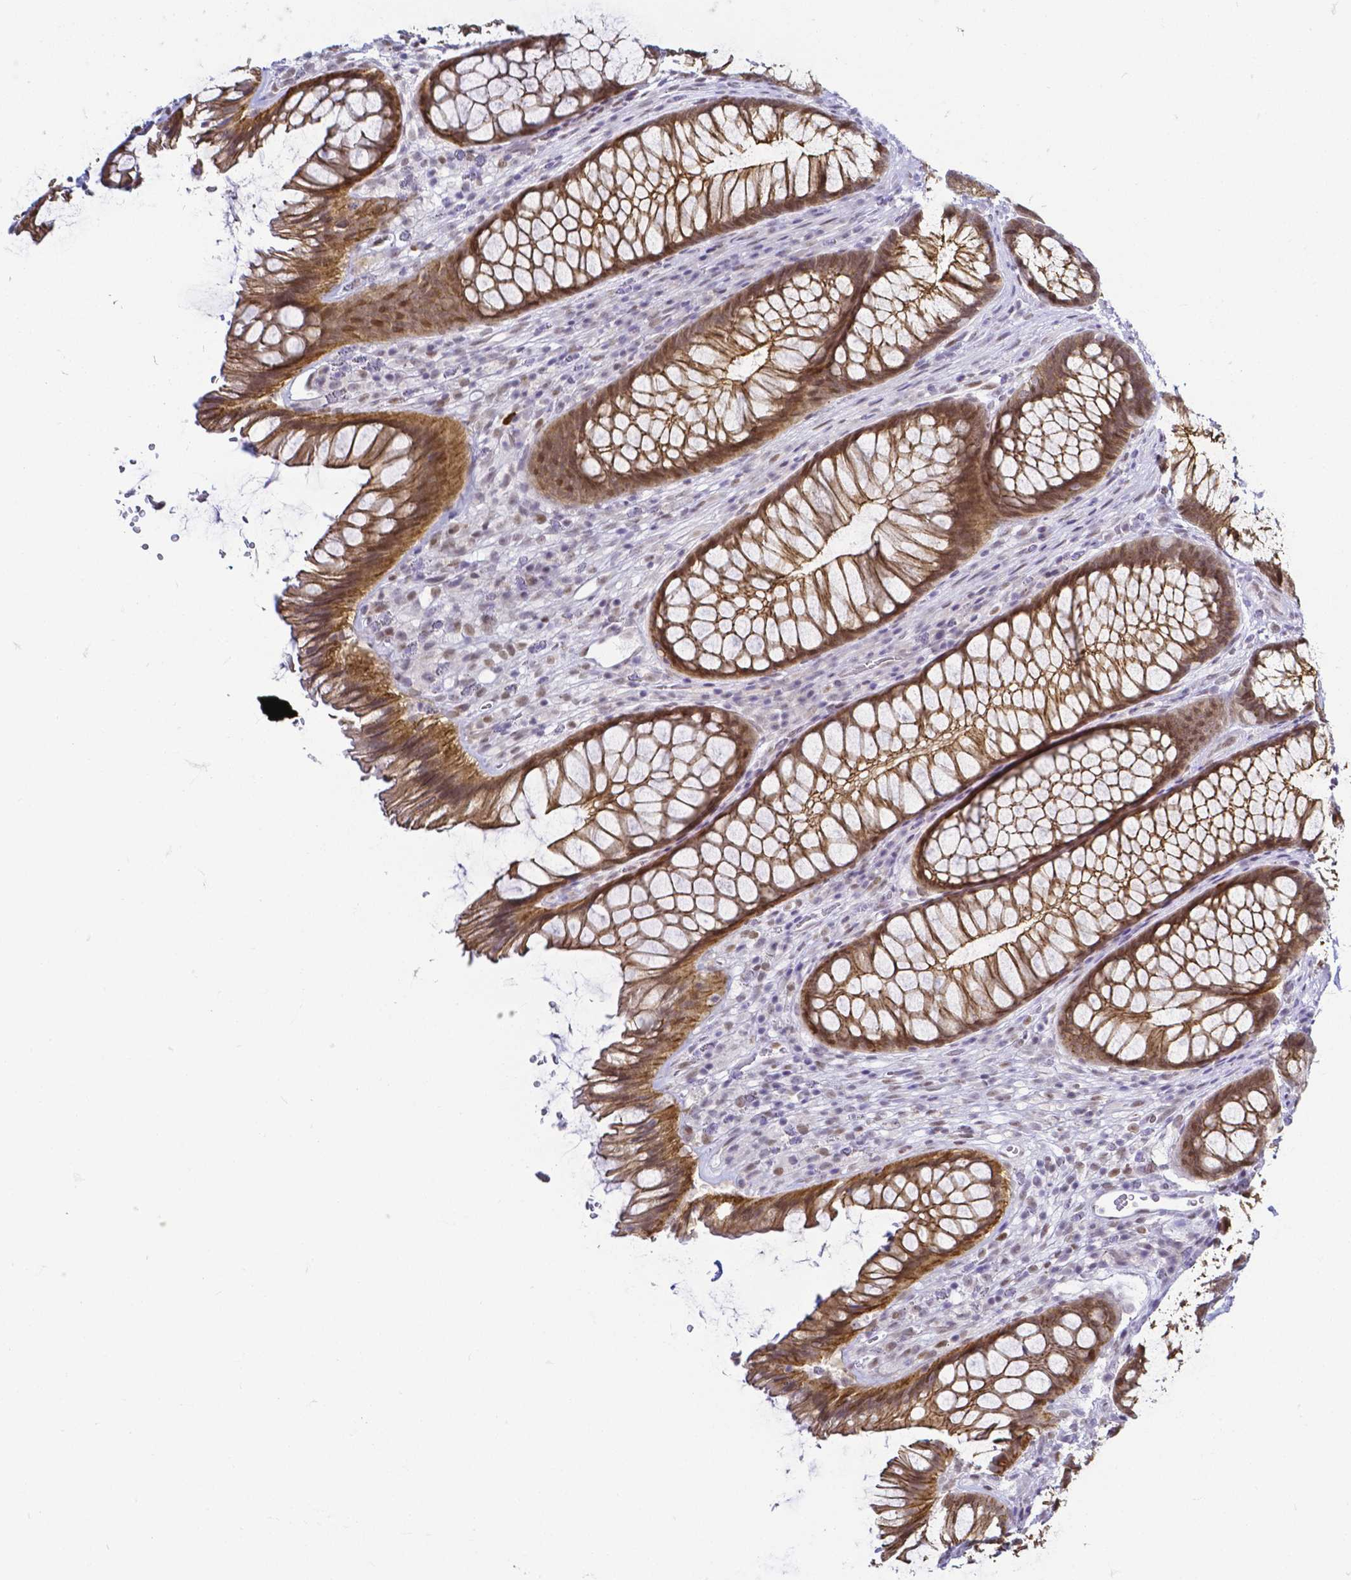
{"staining": {"intensity": "moderate", "quantity": ">75%", "location": "cytoplasmic/membranous,nuclear"}, "tissue": "rectum", "cell_type": "Glandular cells", "image_type": "normal", "snomed": [{"axis": "morphology", "description": "Normal tissue, NOS"}, {"axis": "topography", "description": "Rectum"}], "caption": "A high-resolution micrograph shows IHC staining of unremarkable rectum, which demonstrates moderate cytoplasmic/membranous,nuclear positivity in about >75% of glandular cells.", "gene": "FAM83G", "patient": {"sex": "male", "age": 53}}